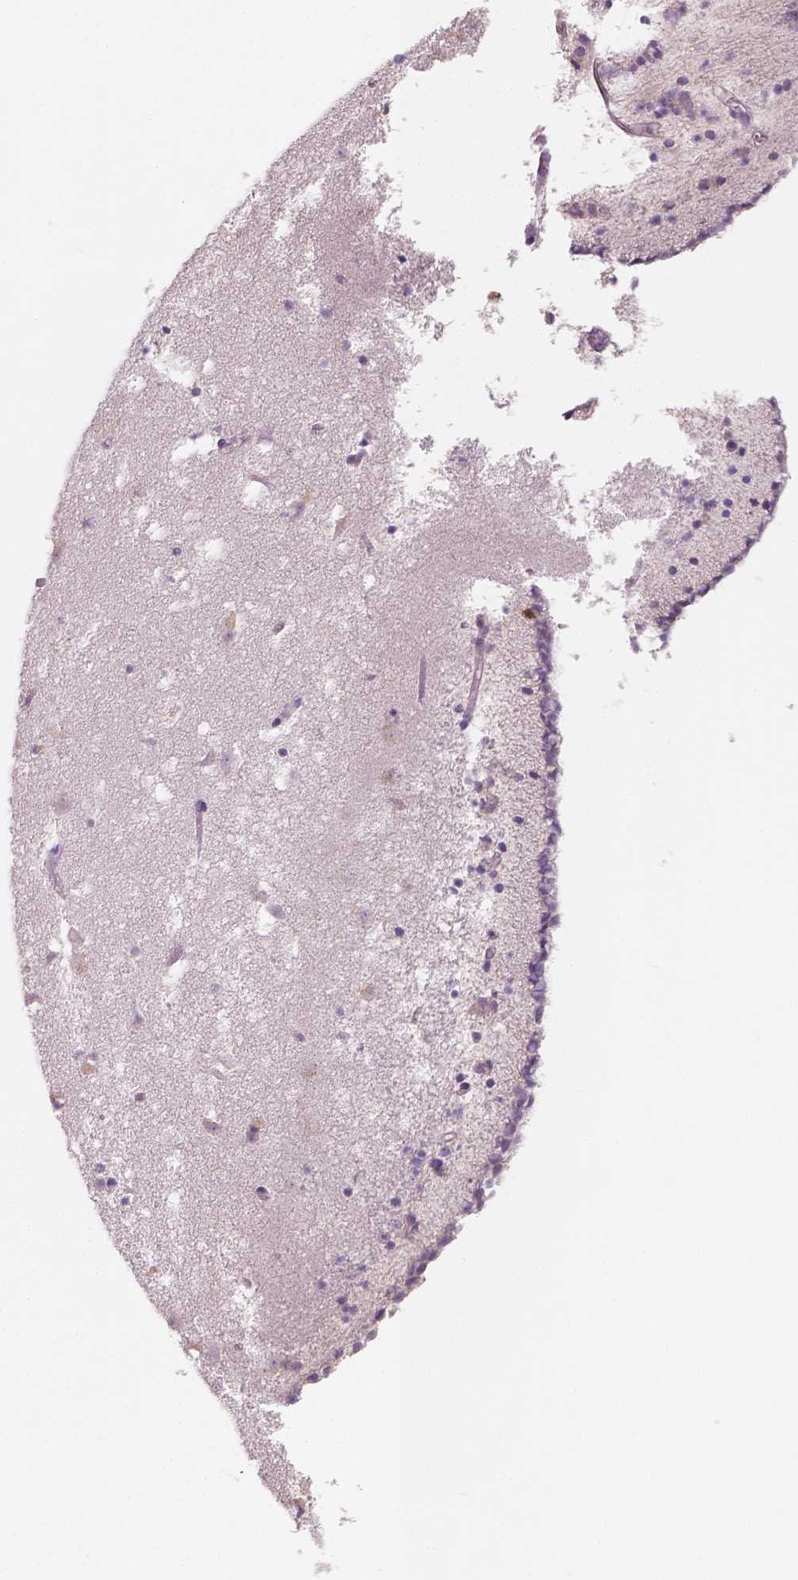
{"staining": {"intensity": "negative", "quantity": "none", "location": "none"}, "tissue": "caudate", "cell_type": "Glial cells", "image_type": "normal", "snomed": [{"axis": "morphology", "description": "Normal tissue, NOS"}, {"axis": "topography", "description": "Lateral ventricle wall"}], "caption": "An IHC histopathology image of unremarkable caudate is shown. There is no staining in glial cells of caudate. (Stains: DAB immunohistochemistry with hematoxylin counter stain, Microscopy: brightfield microscopy at high magnification).", "gene": "LSM14B", "patient": {"sex": "female", "age": 42}}